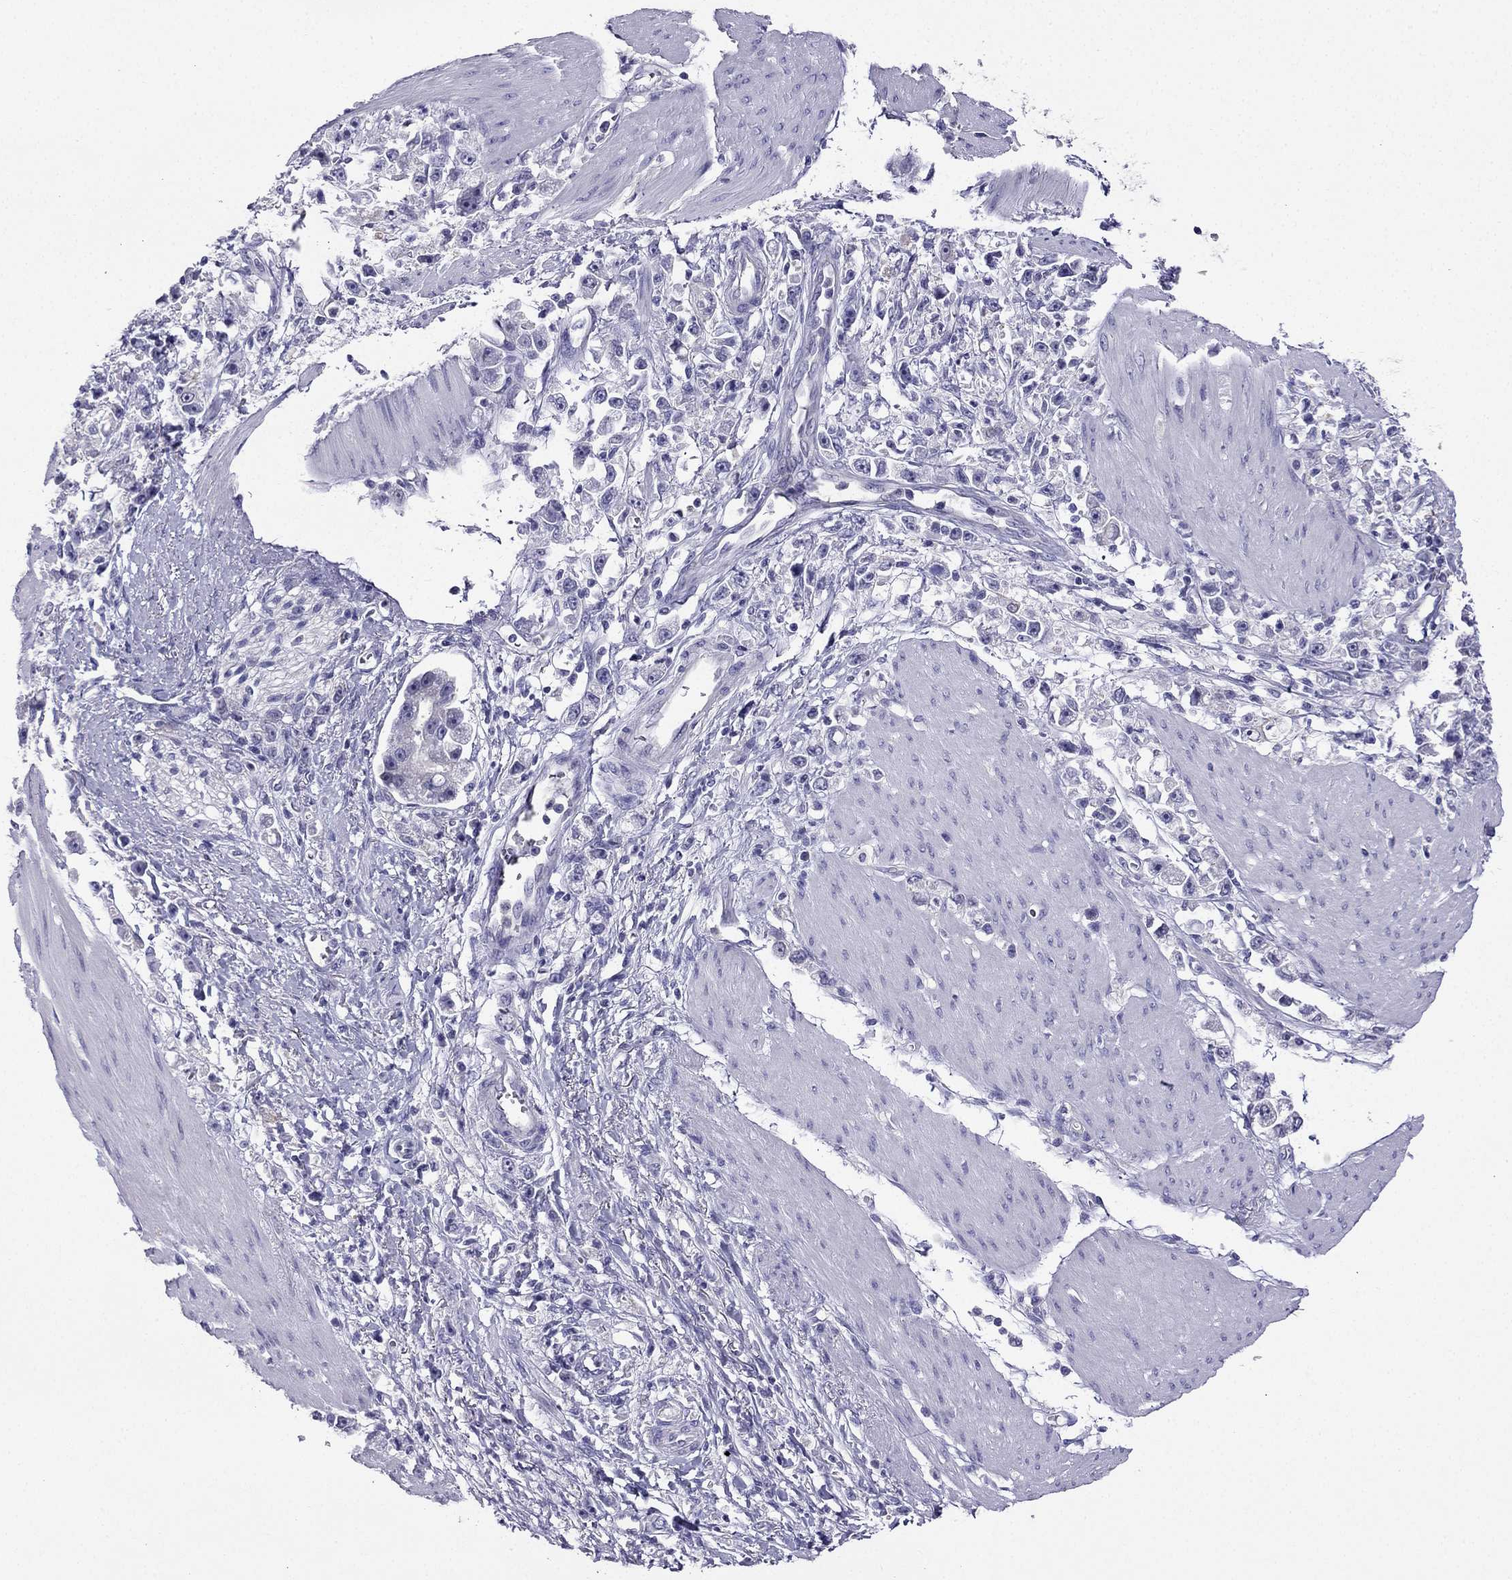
{"staining": {"intensity": "negative", "quantity": "none", "location": "none"}, "tissue": "stomach cancer", "cell_type": "Tumor cells", "image_type": "cancer", "snomed": [{"axis": "morphology", "description": "Adenocarcinoma, NOS"}, {"axis": "topography", "description": "Stomach"}], "caption": "A photomicrograph of human adenocarcinoma (stomach) is negative for staining in tumor cells.", "gene": "KCNJ10", "patient": {"sex": "female", "age": 59}}